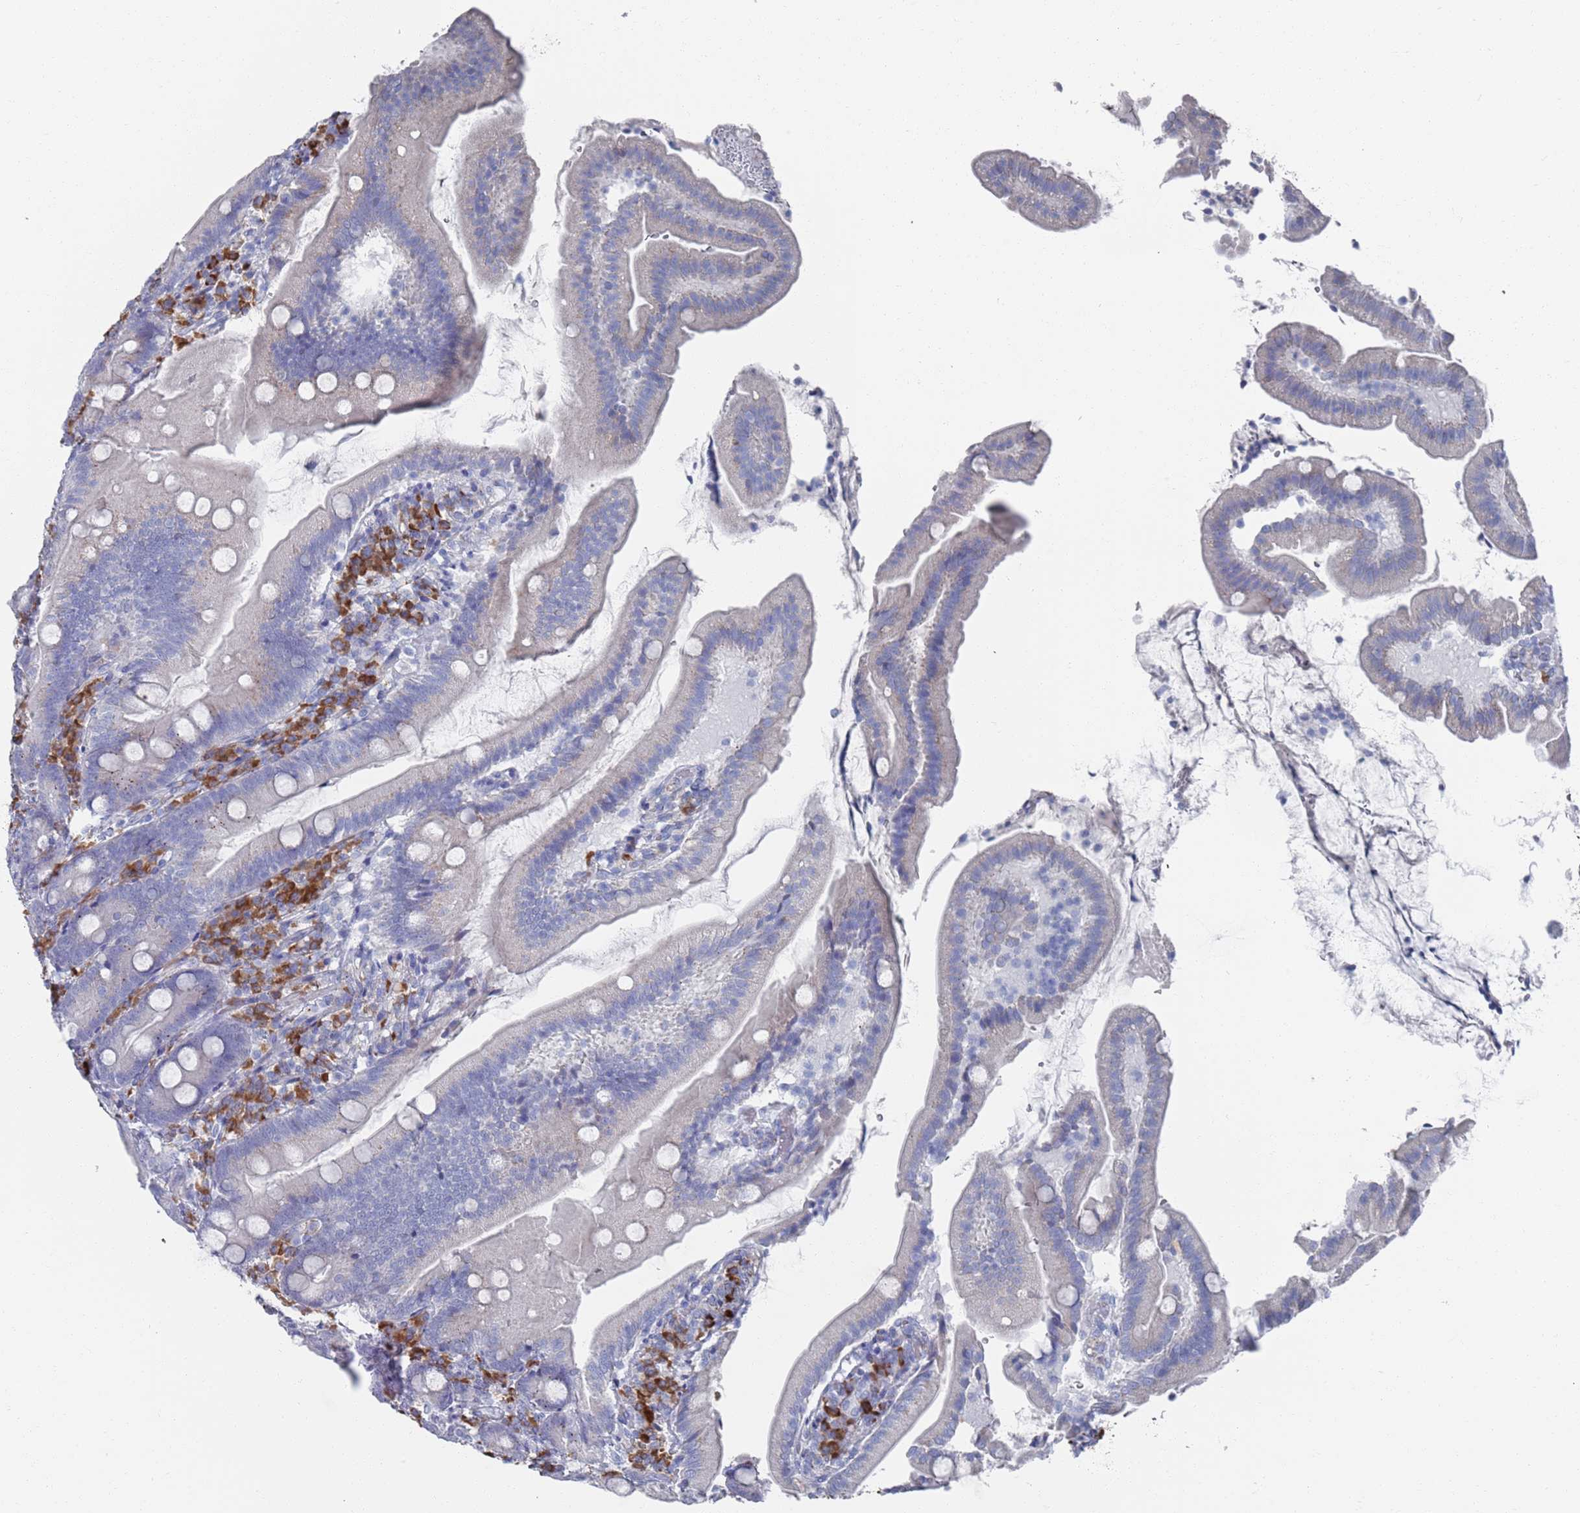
{"staining": {"intensity": "negative", "quantity": "none", "location": "none"}, "tissue": "duodenum", "cell_type": "Glandular cells", "image_type": "normal", "snomed": [{"axis": "morphology", "description": "Normal tissue, NOS"}, {"axis": "topography", "description": "Duodenum"}], "caption": "Immunohistochemical staining of normal duodenum reveals no significant positivity in glandular cells. Brightfield microscopy of IHC stained with DAB (brown) and hematoxylin (blue), captured at high magnification.", "gene": "MAT1A", "patient": {"sex": "female", "age": 67}}